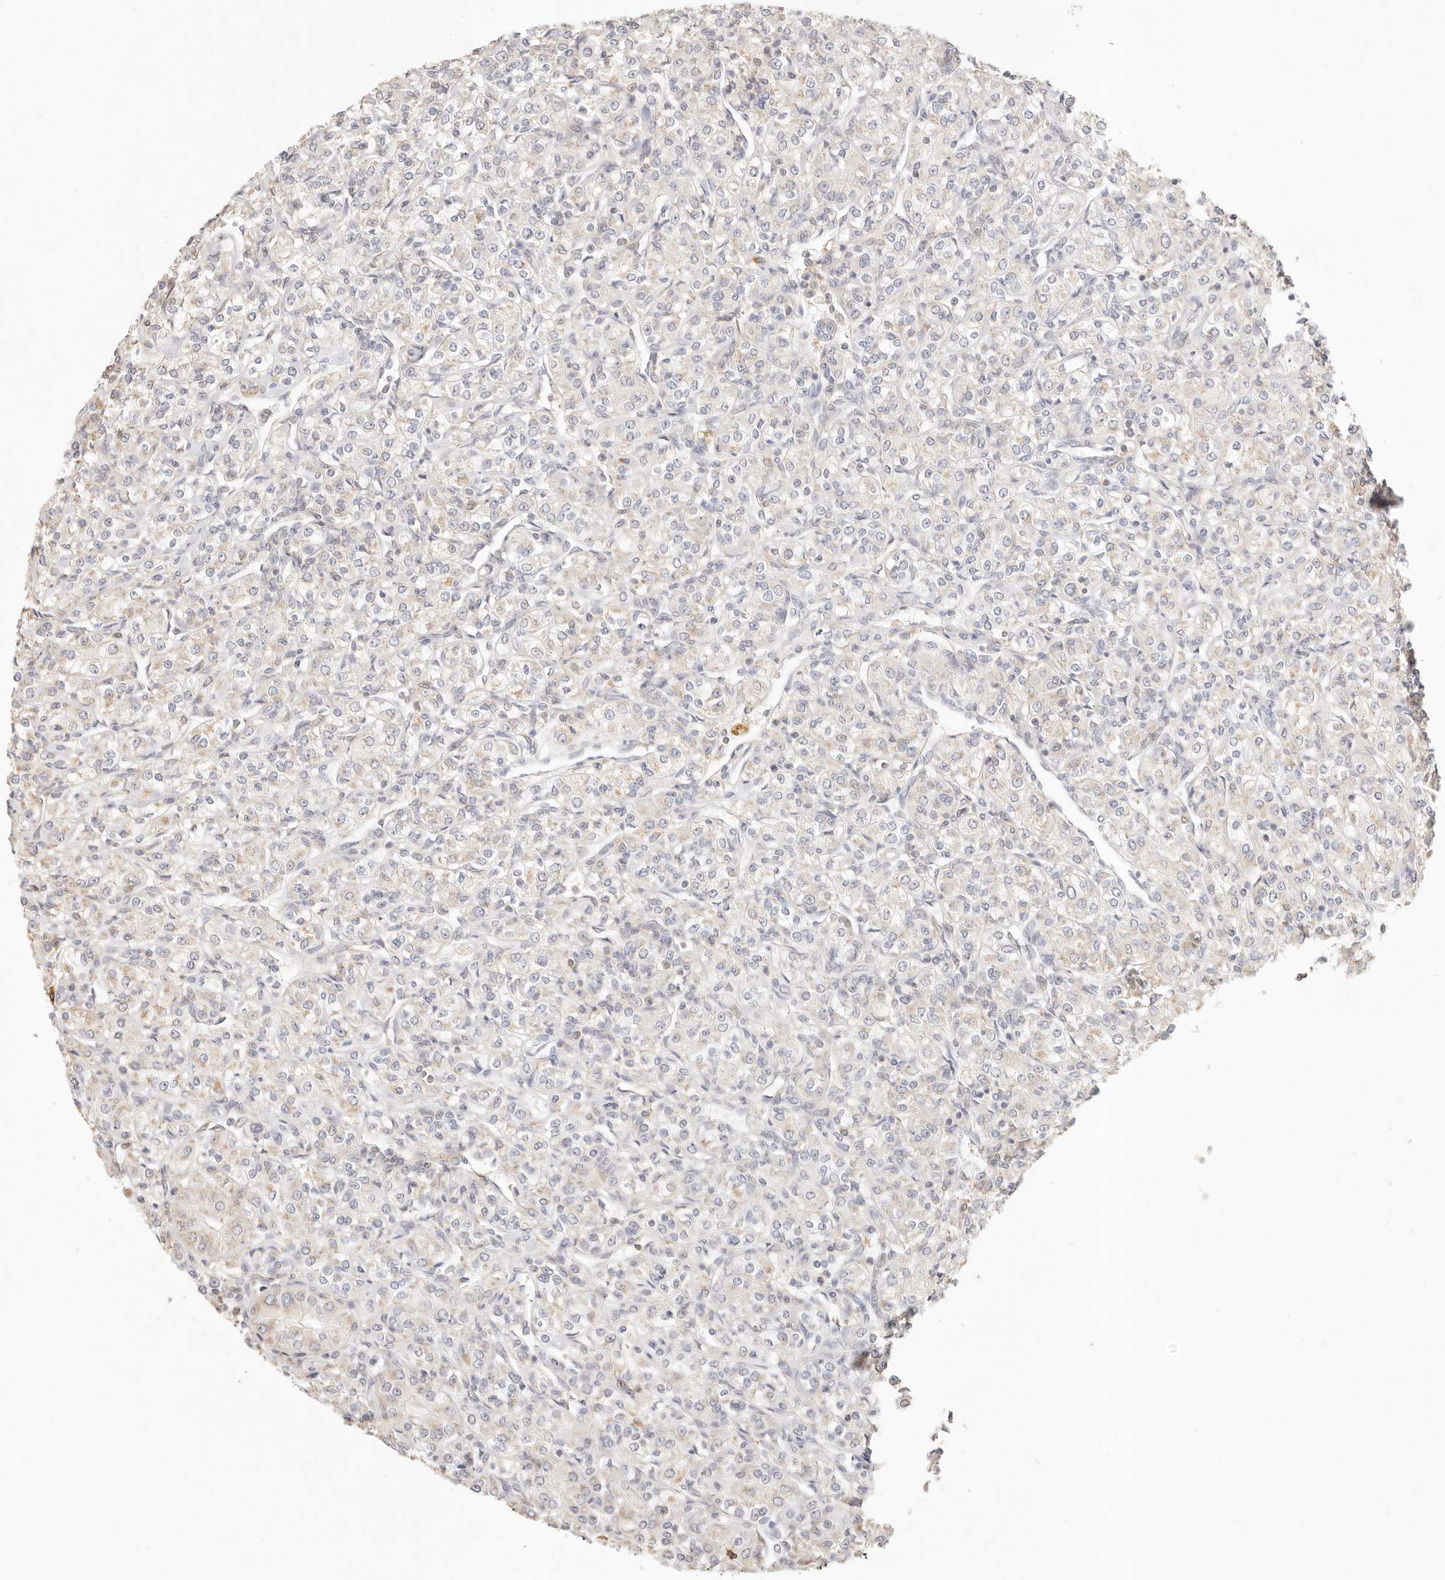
{"staining": {"intensity": "negative", "quantity": "none", "location": "none"}, "tissue": "renal cancer", "cell_type": "Tumor cells", "image_type": "cancer", "snomed": [{"axis": "morphology", "description": "Adenocarcinoma, NOS"}, {"axis": "topography", "description": "Kidney"}], "caption": "This is an immunohistochemistry (IHC) micrograph of adenocarcinoma (renal). There is no staining in tumor cells.", "gene": "GPR156", "patient": {"sex": "male", "age": 77}}